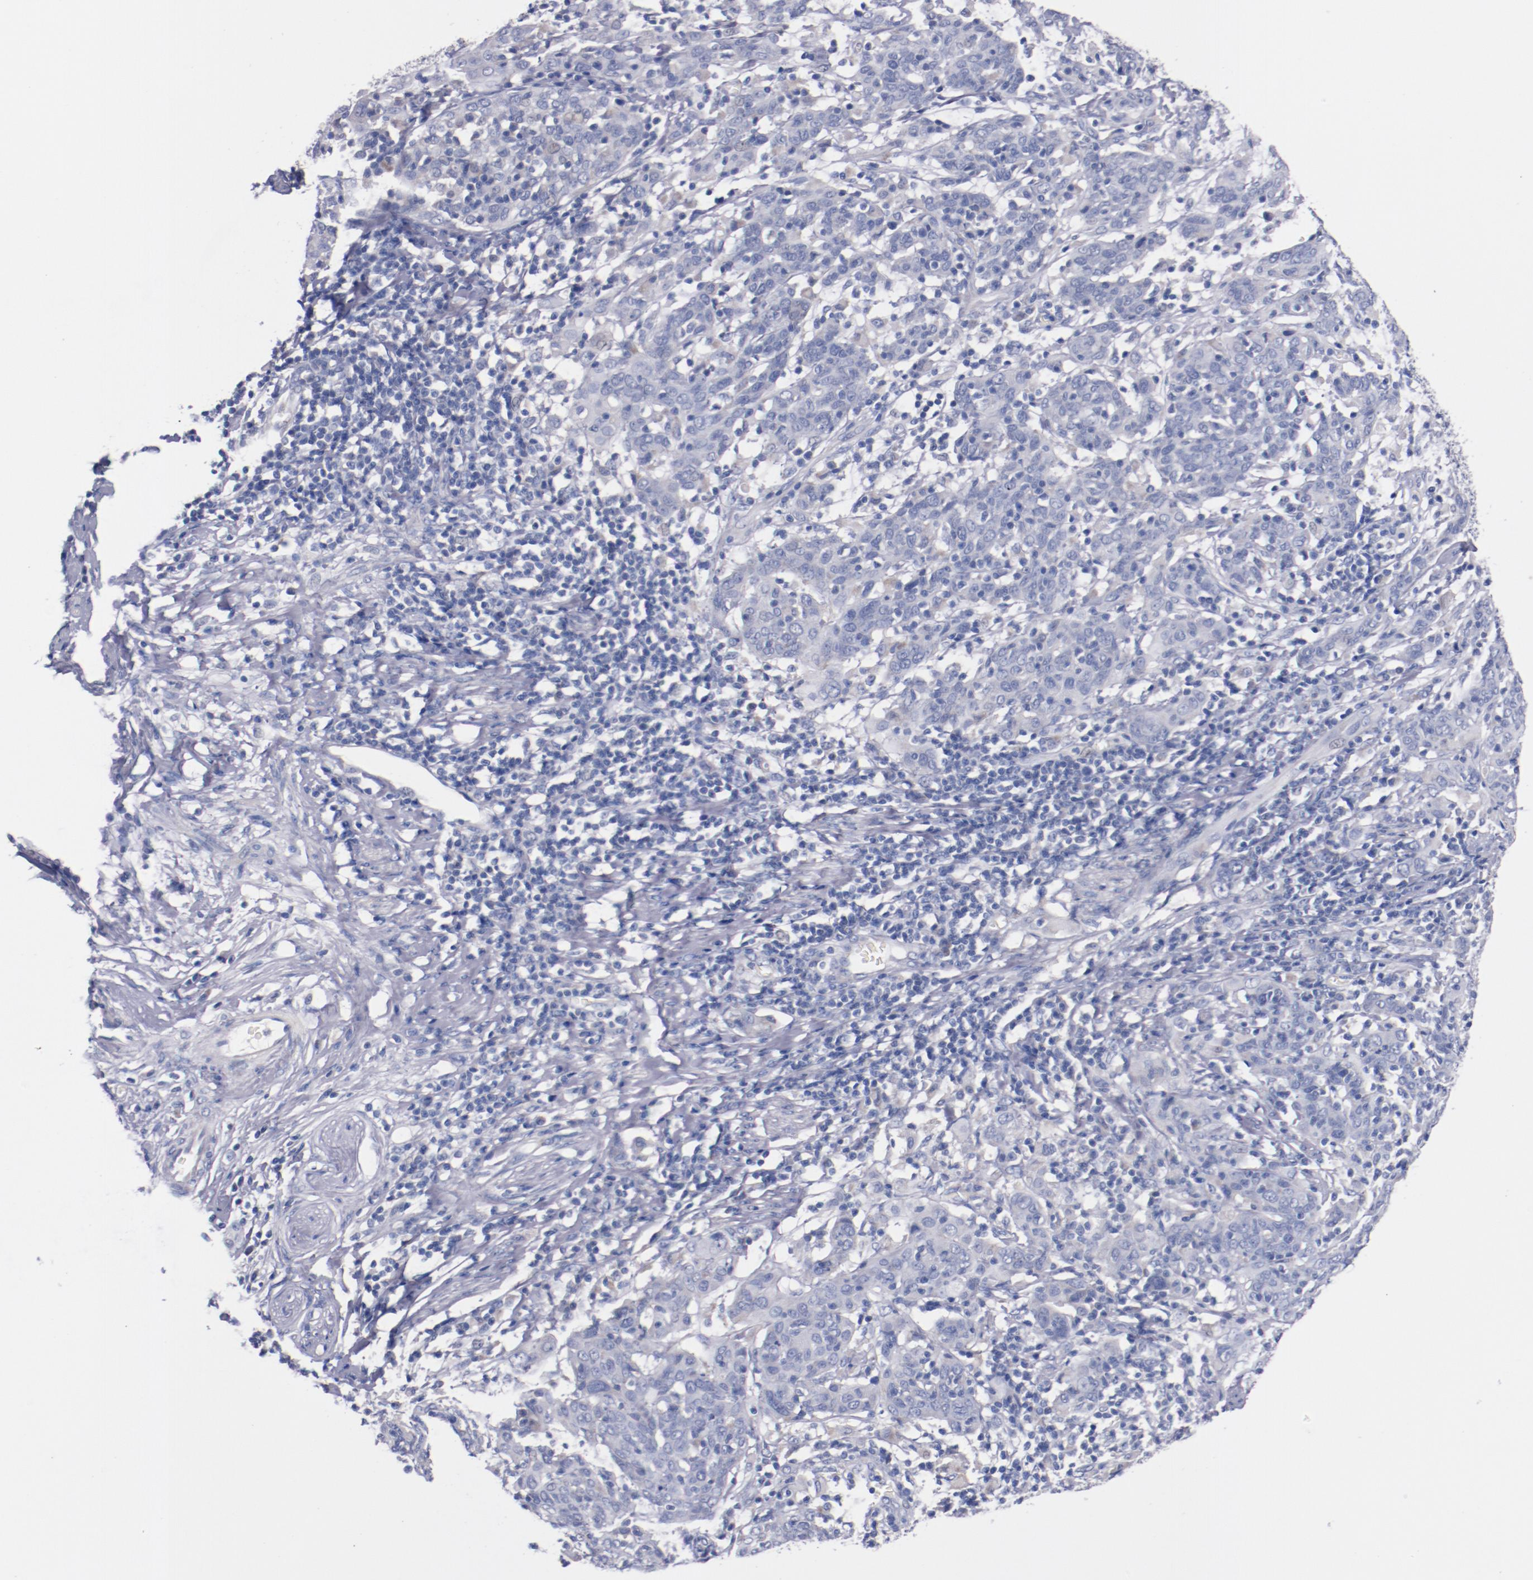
{"staining": {"intensity": "negative", "quantity": "none", "location": "none"}, "tissue": "cervical cancer", "cell_type": "Tumor cells", "image_type": "cancer", "snomed": [{"axis": "morphology", "description": "Normal tissue, NOS"}, {"axis": "morphology", "description": "Squamous cell carcinoma, NOS"}, {"axis": "topography", "description": "Cervix"}], "caption": "A micrograph of cervical squamous cell carcinoma stained for a protein shows no brown staining in tumor cells.", "gene": "CNTNAP2", "patient": {"sex": "female", "age": 67}}